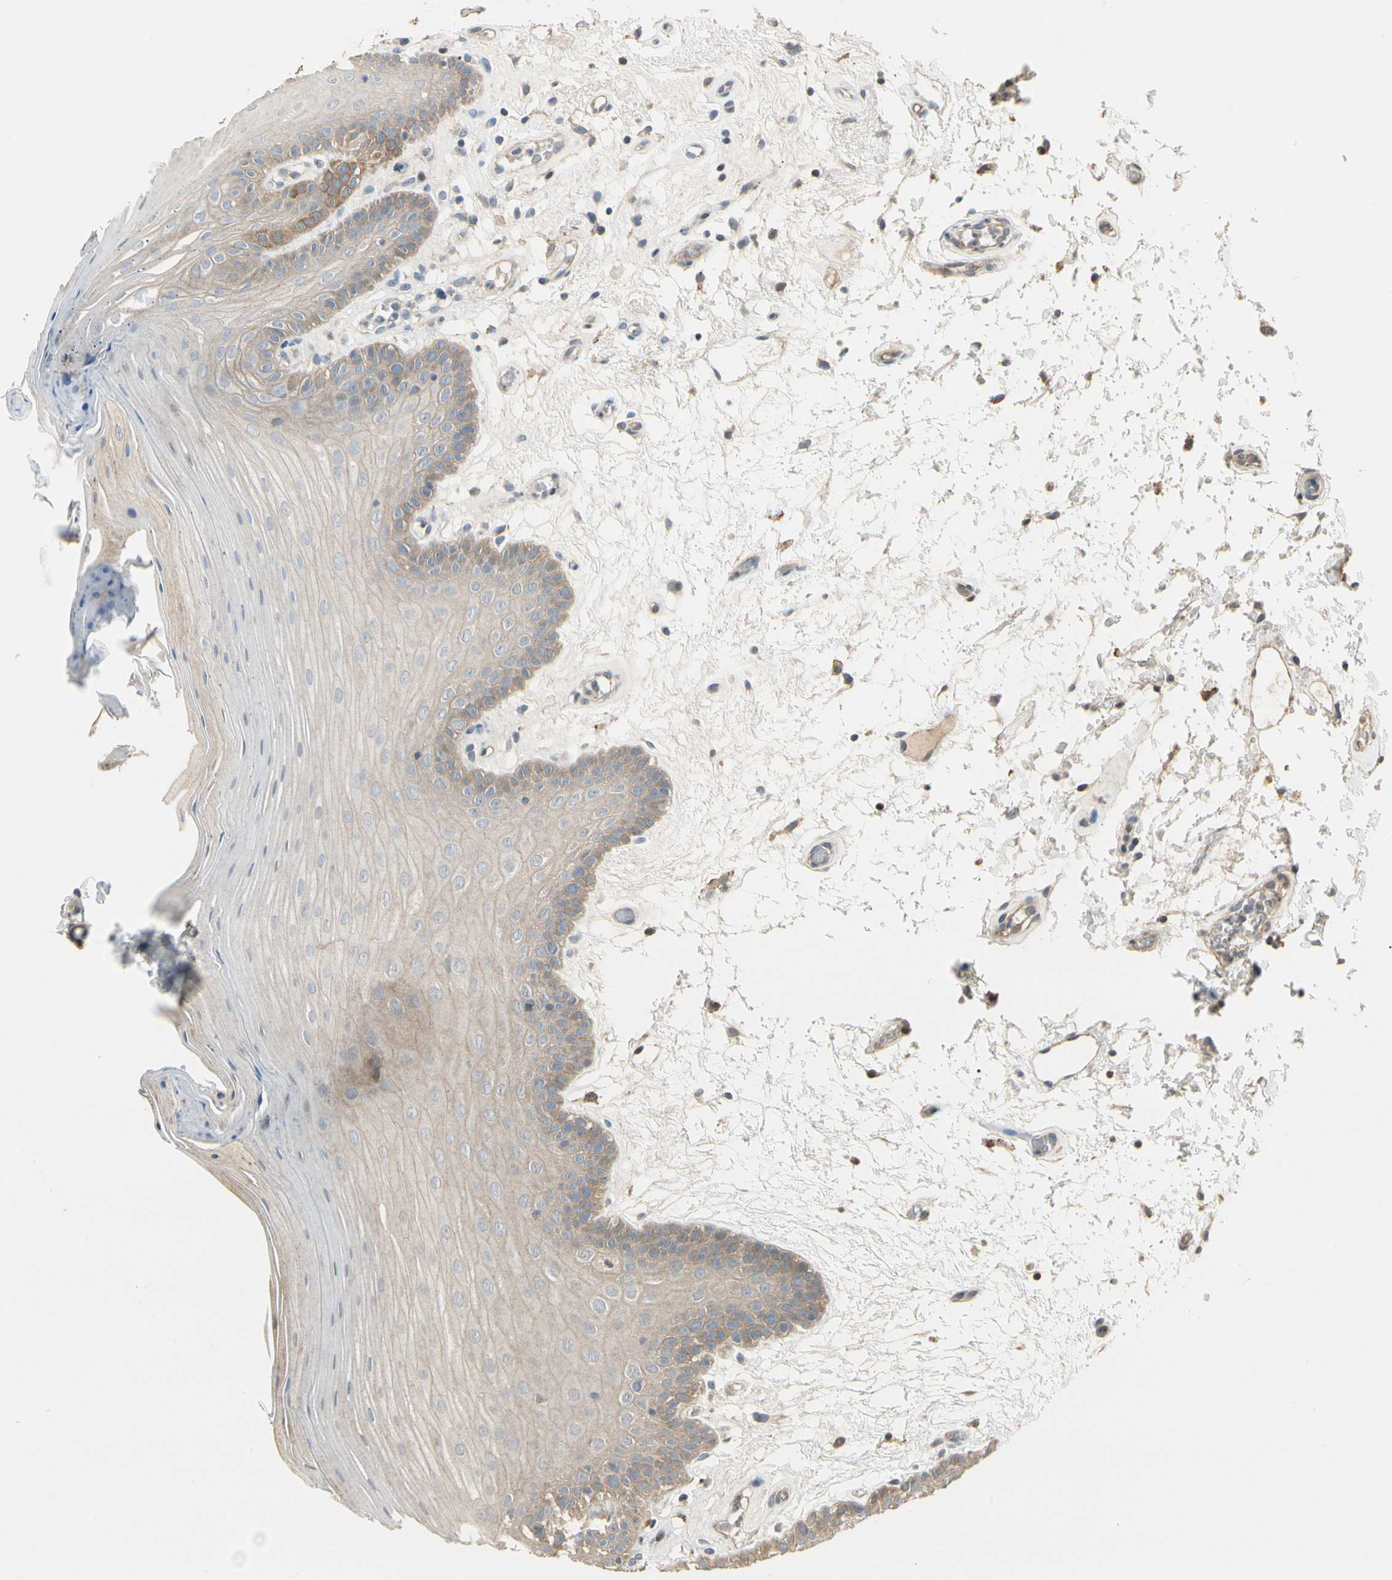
{"staining": {"intensity": "weak", "quantity": "25%-75%", "location": "cytoplasmic/membranous"}, "tissue": "oral mucosa", "cell_type": "Squamous epithelial cells", "image_type": "normal", "snomed": [{"axis": "morphology", "description": "Normal tissue, NOS"}, {"axis": "morphology", "description": "Squamous cell carcinoma, NOS"}, {"axis": "topography", "description": "Skeletal muscle"}, {"axis": "topography", "description": "Oral tissue"}, {"axis": "topography", "description": "Head-Neck"}], "caption": "A high-resolution photomicrograph shows IHC staining of normal oral mucosa, which reveals weak cytoplasmic/membranous positivity in about 25%-75% of squamous epithelial cells. (brown staining indicates protein expression, while blue staining denotes nuclei).", "gene": "P3H2", "patient": {"sex": "male", "age": 71}}